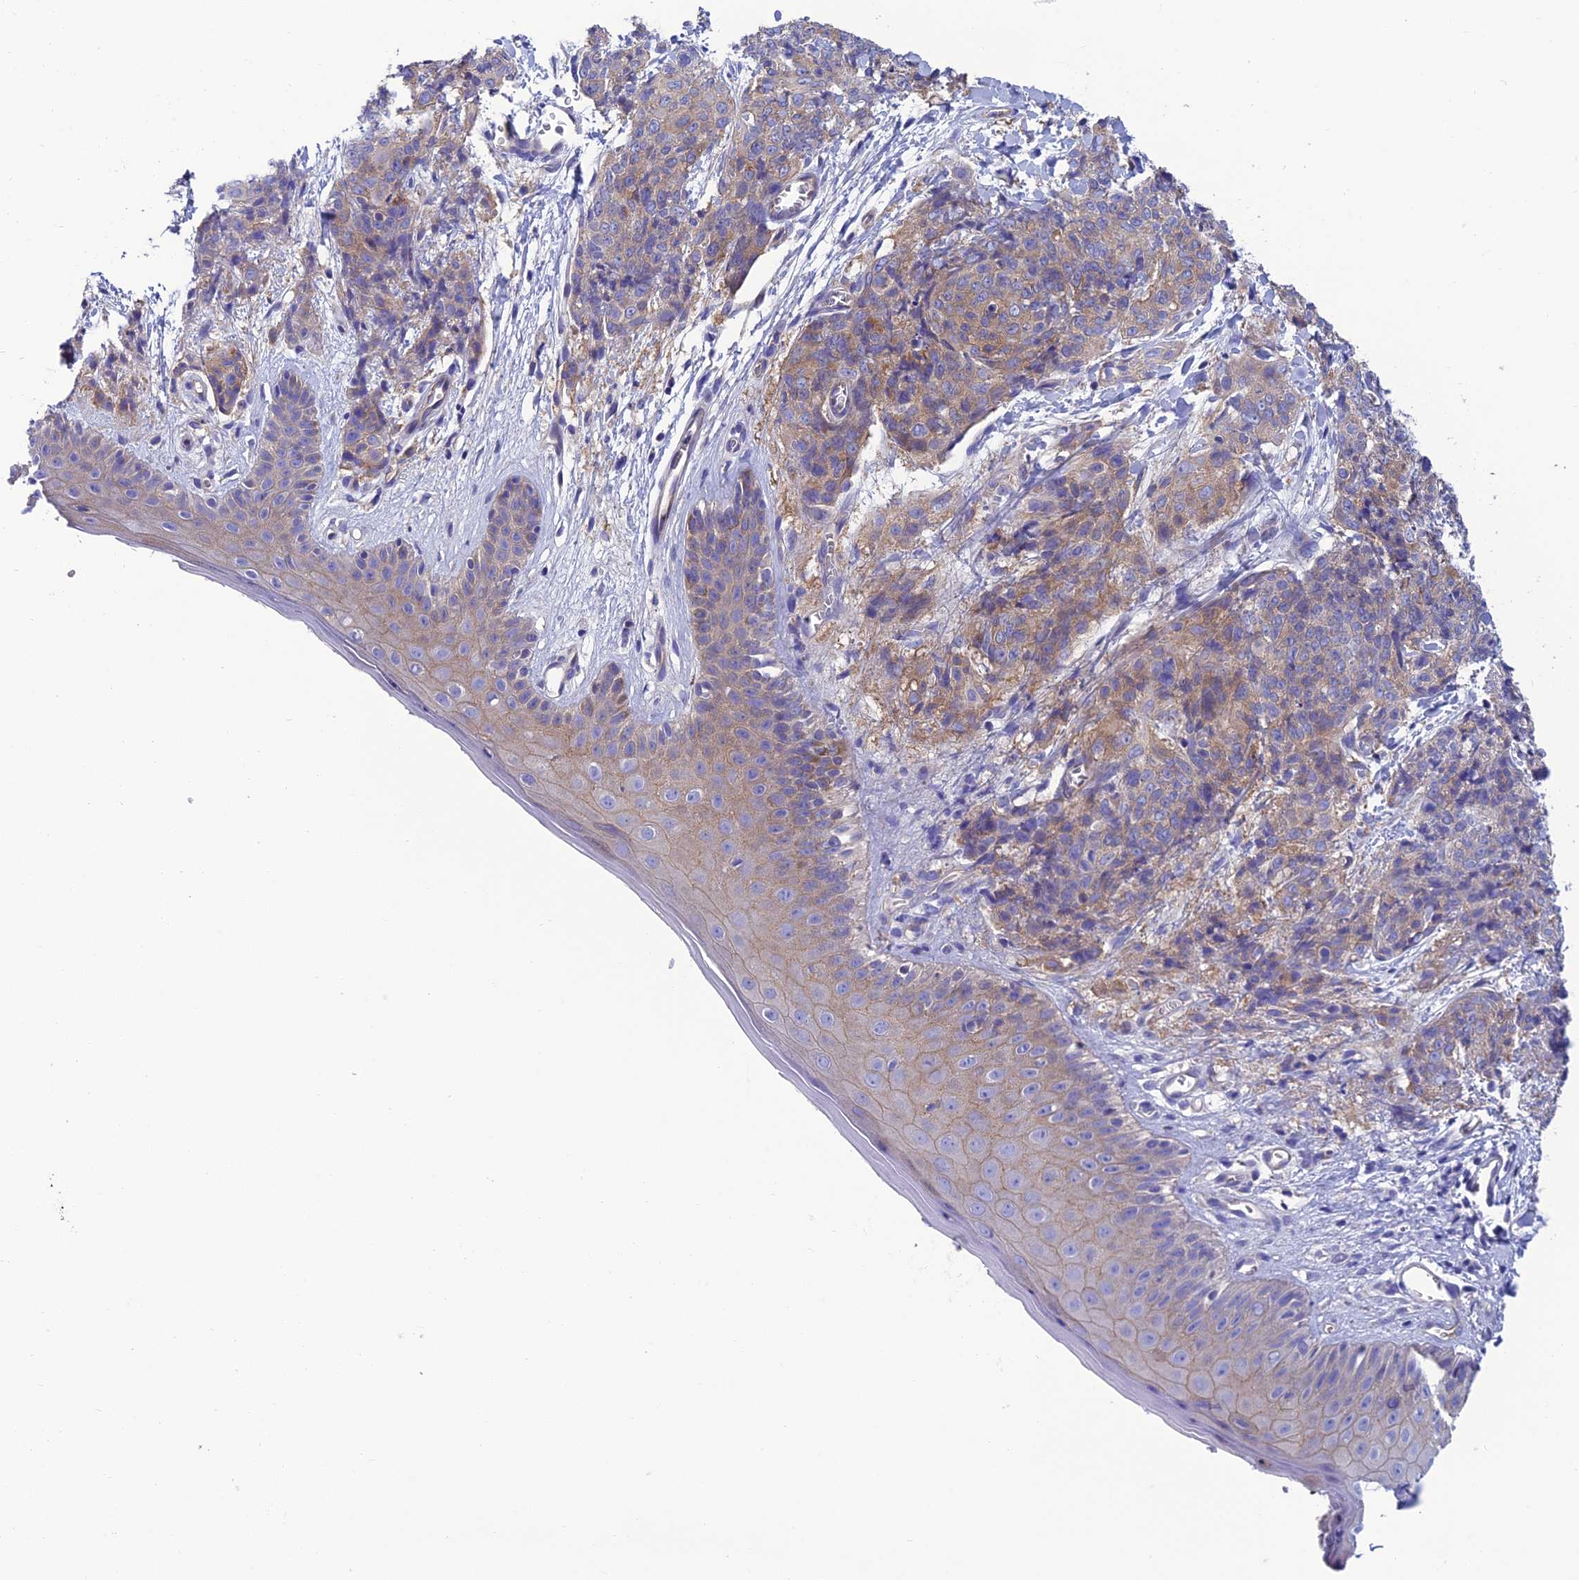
{"staining": {"intensity": "weak", "quantity": "25%-75%", "location": "cytoplasmic/membranous"}, "tissue": "skin cancer", "cell_type": "Tumor cells", "image_type": "cancer", "snomed": [{"axis": "morphology", "description": "Squamous cell carcinoma, NOS"}, {"axis": "topography", "description": "Skin"}, {"axis": "topography", "description": "Vulva"}], "caption": "Human skin squamous cell carcinoma stained with a brown dye exhibits weak cytoplasmic/membranous positive positivity in about 25%-75% of tumor cells.", "gene": "PPFIA3", "patient": {"sex": "female", "age": 85}}